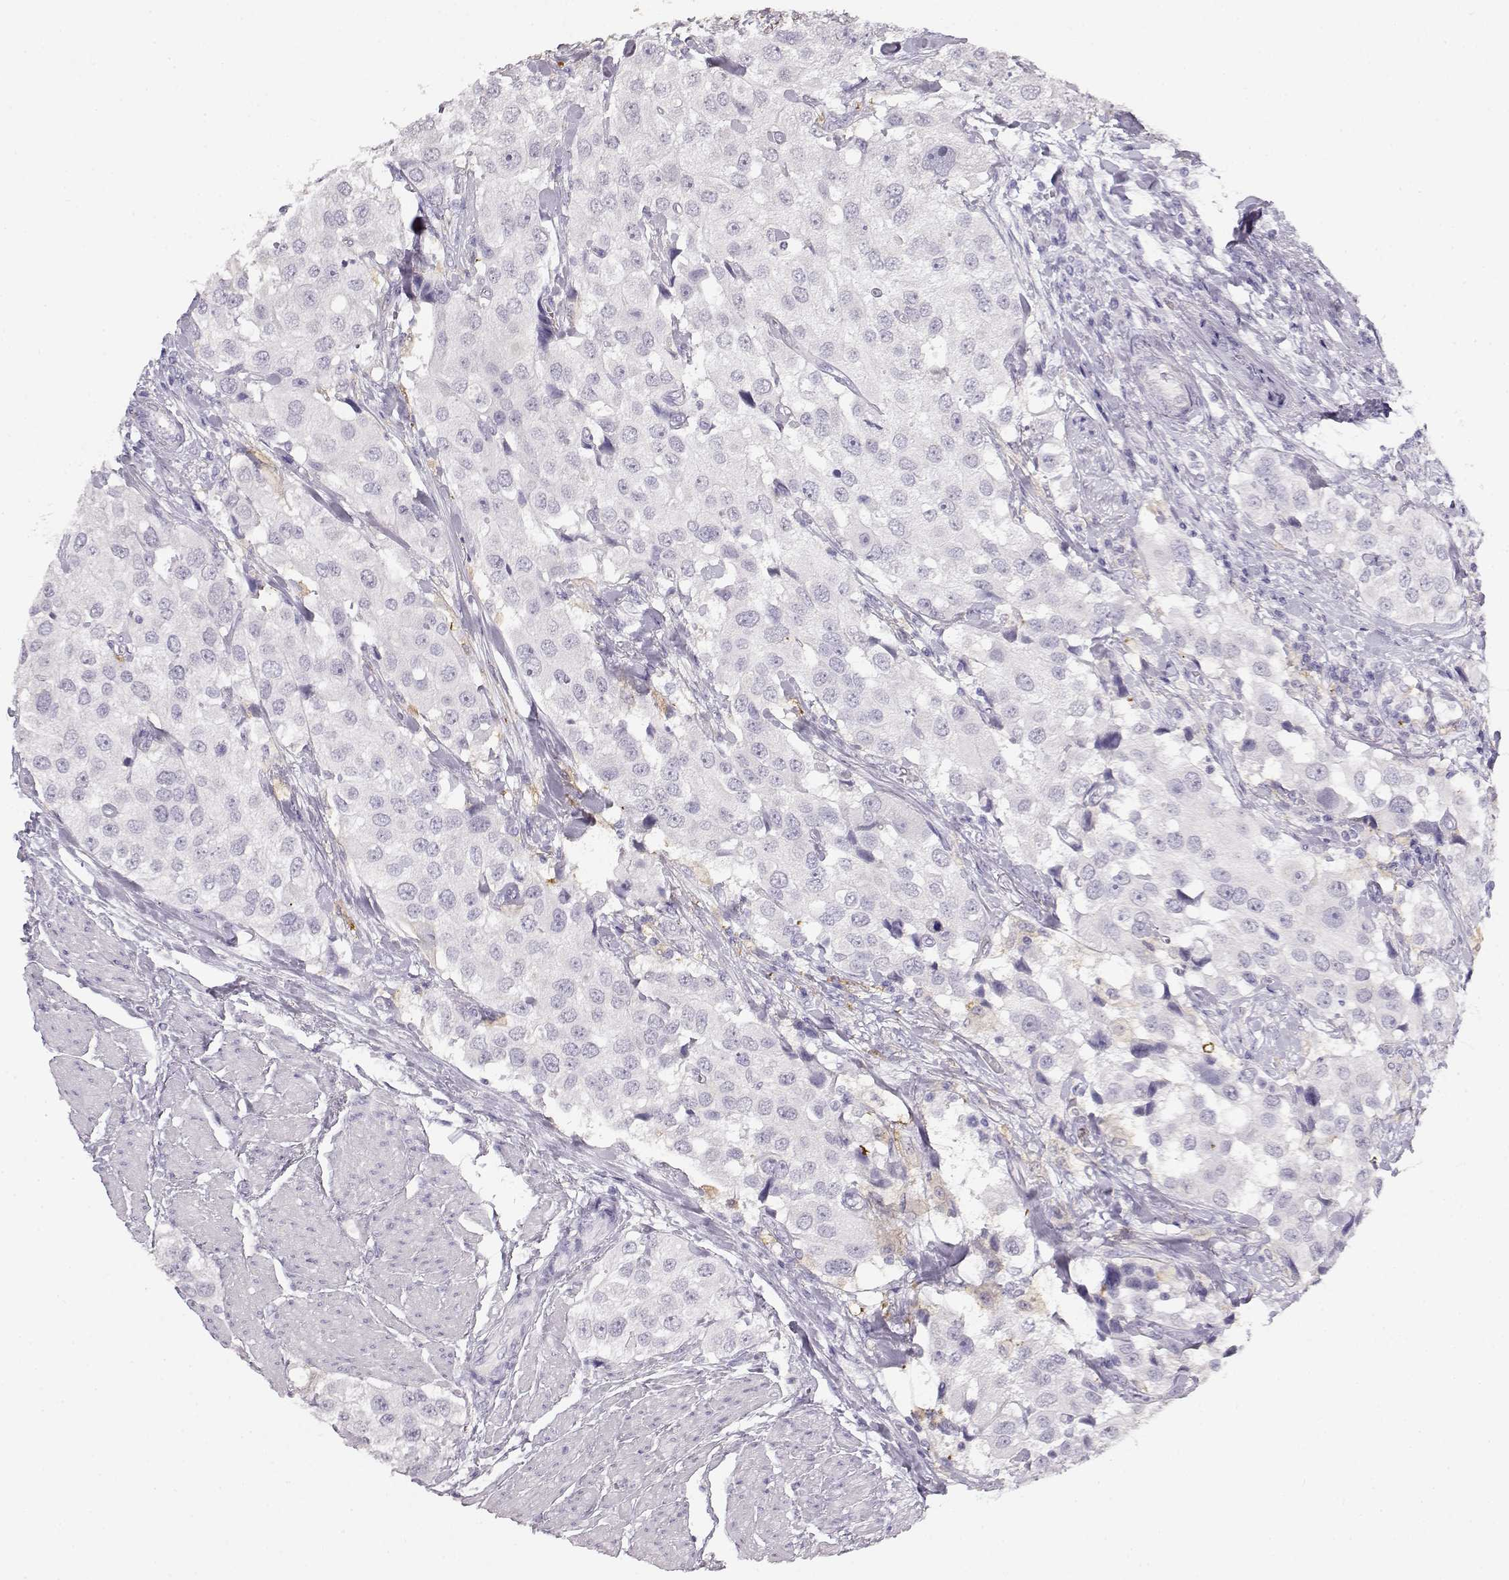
{"staining": {"intensity": "negative", "quantity": "none", "location": "none"}, "tissue": "urothelial cancer", "cell_type": "Tumor cells", "image_type": "cancer", "snomed": [{"axis": "morphology", "description": "Urothelial carcinoma, High grade"}, {"axis": "topography", "description": "Urinary bladder"}], "caption": "A high-resolution photomicrograph shows immunohistochemistry (IHC) staining of high-grade urothelial carcinoma, which displays no significant staining in tumor cells.", "gene": "NUTM1", "patient": {"sex": "female", "age": 64}}